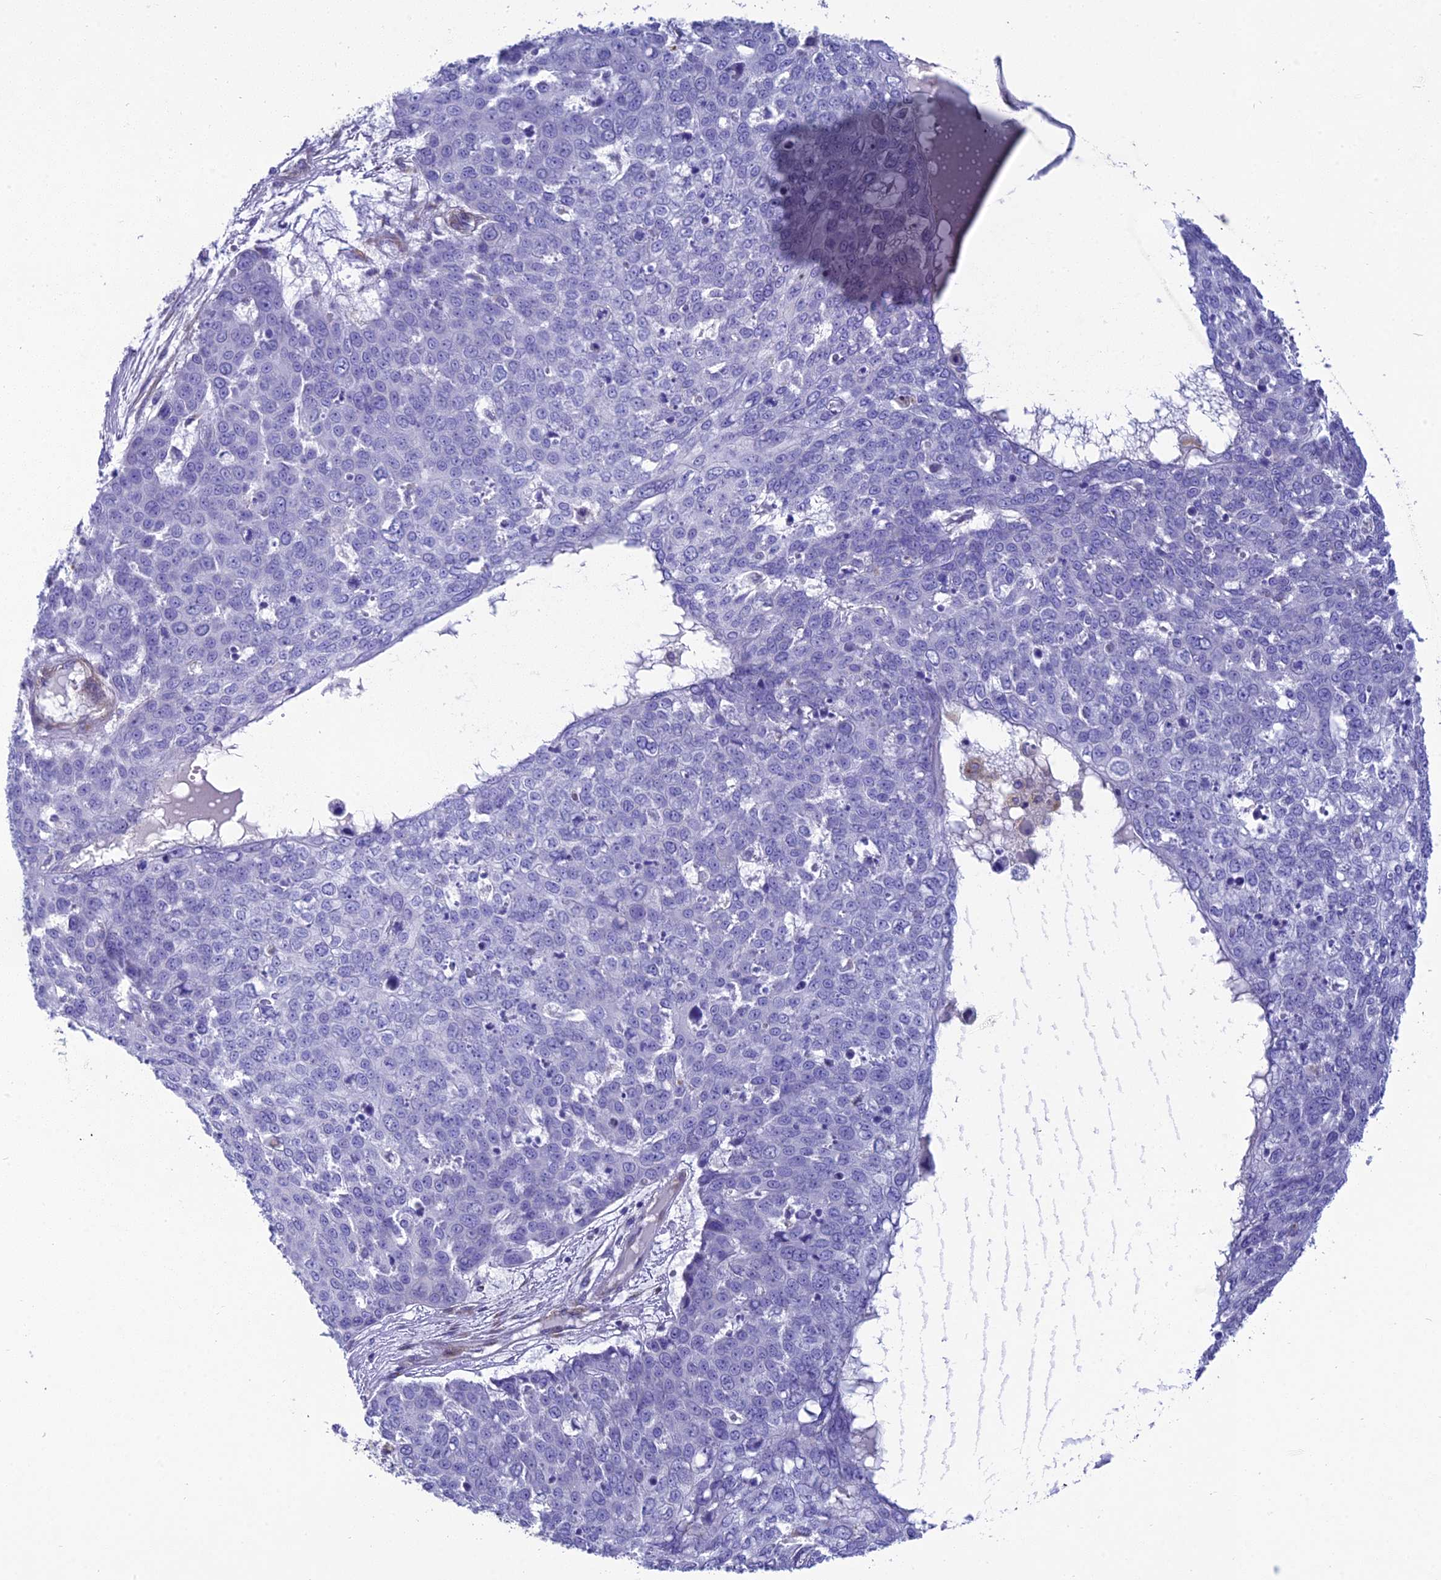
{"staining": {"intensity": "negative", "quantity": "none", "location": "none"}, "tissue": "skin cancer", "cell_type": "Tumor cells", "image_type": "cancer", "snomed": [{"axis": "morphology", "description": "Squamous cell carcinoma, NOS"}, {"axis": "topography", "description": "Skin"}], "caption": "Immunohistochemical staining of human skin squamous cell carcinoma demonstrates no significant staining in tumor cells.", "gene": "TNS1", "patient": {"sex": "male", "age": 71}}